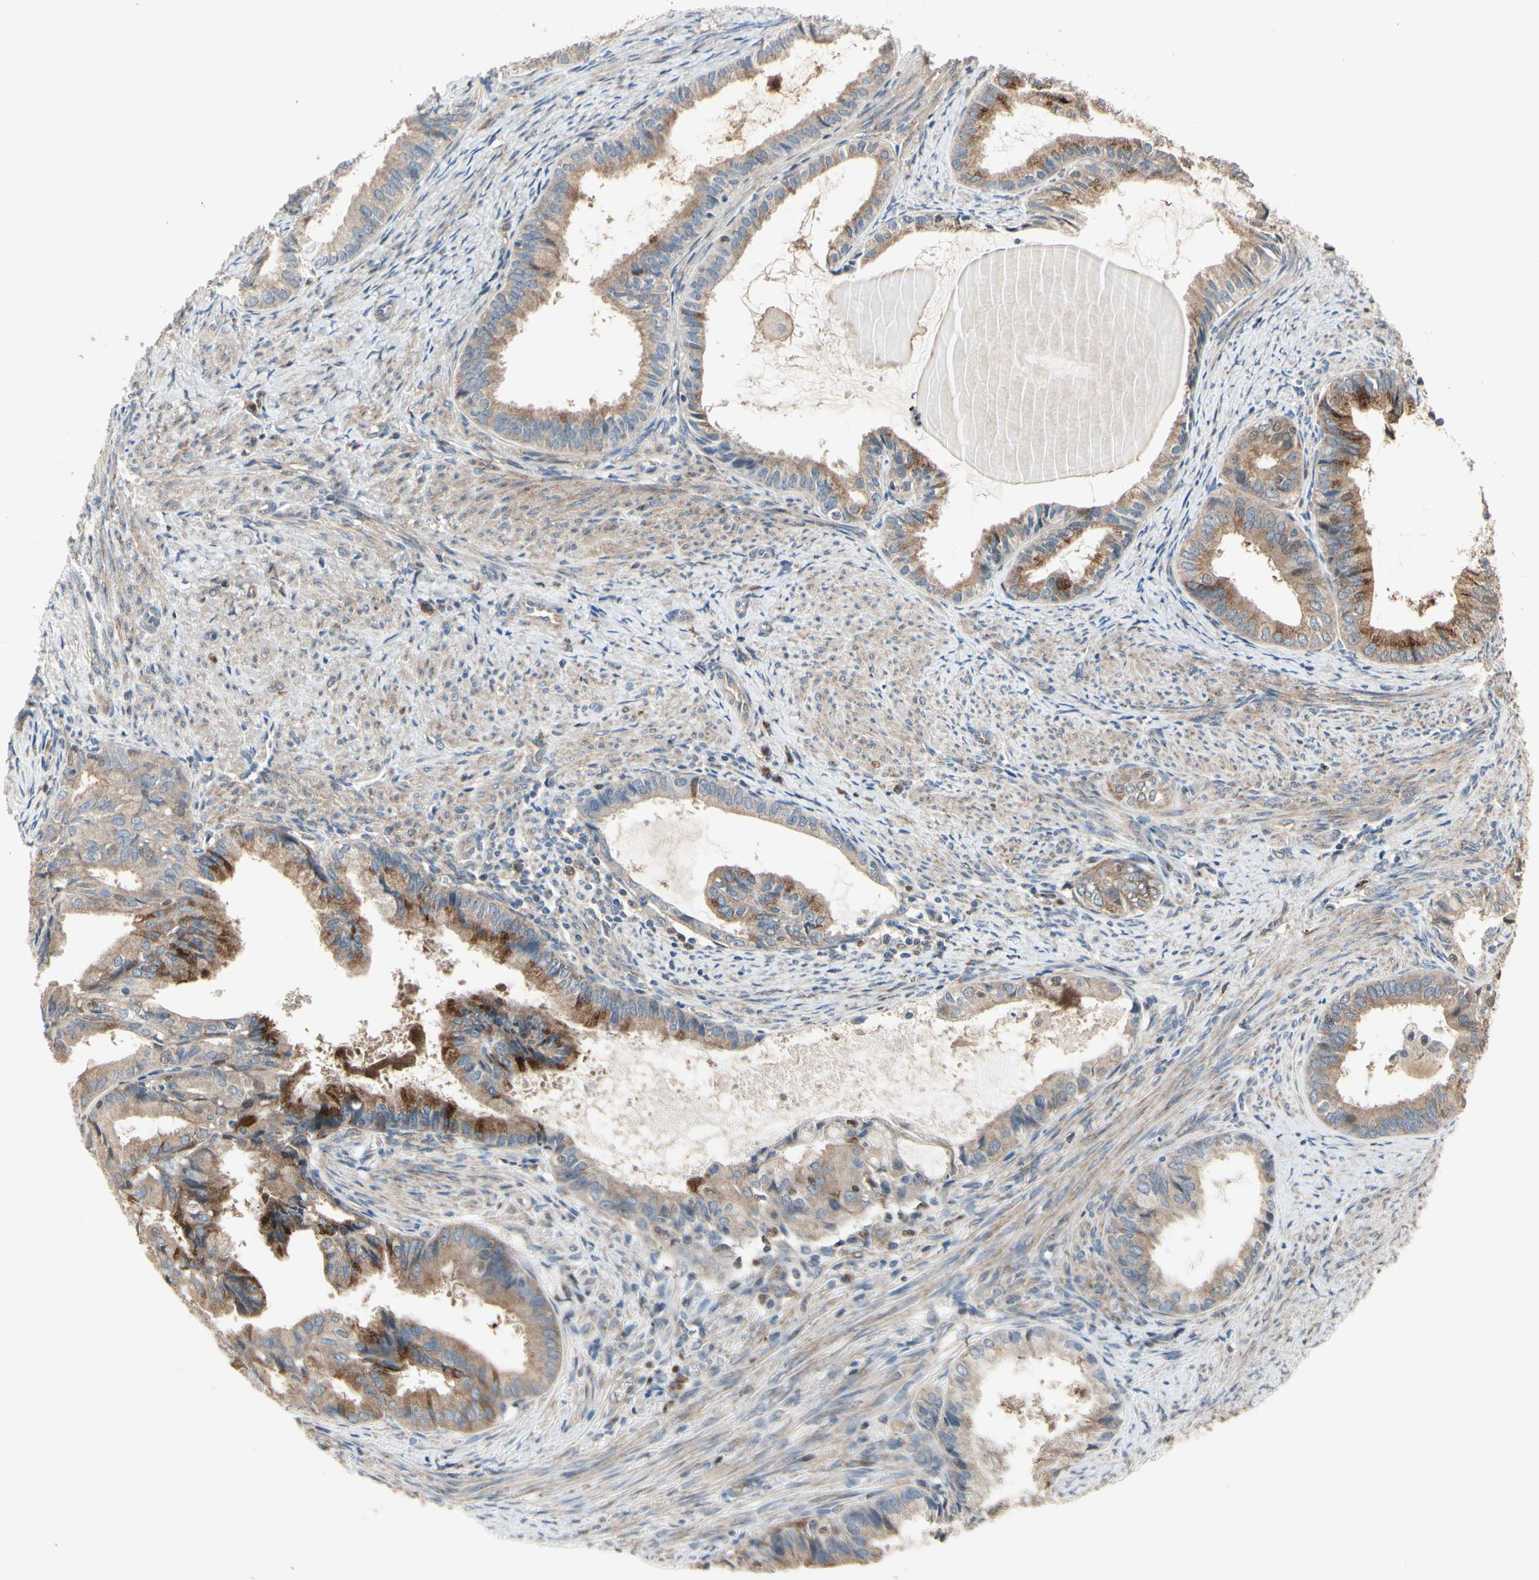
{"staining": {"intensity": "strong", "quantity": "25%-75%", "location": "cytoplasmic/membranous"}, "tissue": "endometrial cancer", "cell_type": "Tumor cells", "image_type": "cancer", "snomed": [{"axis": "morphology", "description": "Adenocarcinoma, NOS"}, {"axis": "topography", "description": "Endometrium"}], "caption": "About 25%-75% of tumor cells in human endometrial adenocarcinoma show strong cytoplasmic/membranous protein expression as visualized by brown immunohistochemical staining.", "gene": "CGREF1", "patient": {"sex": "female", "age": 86}}